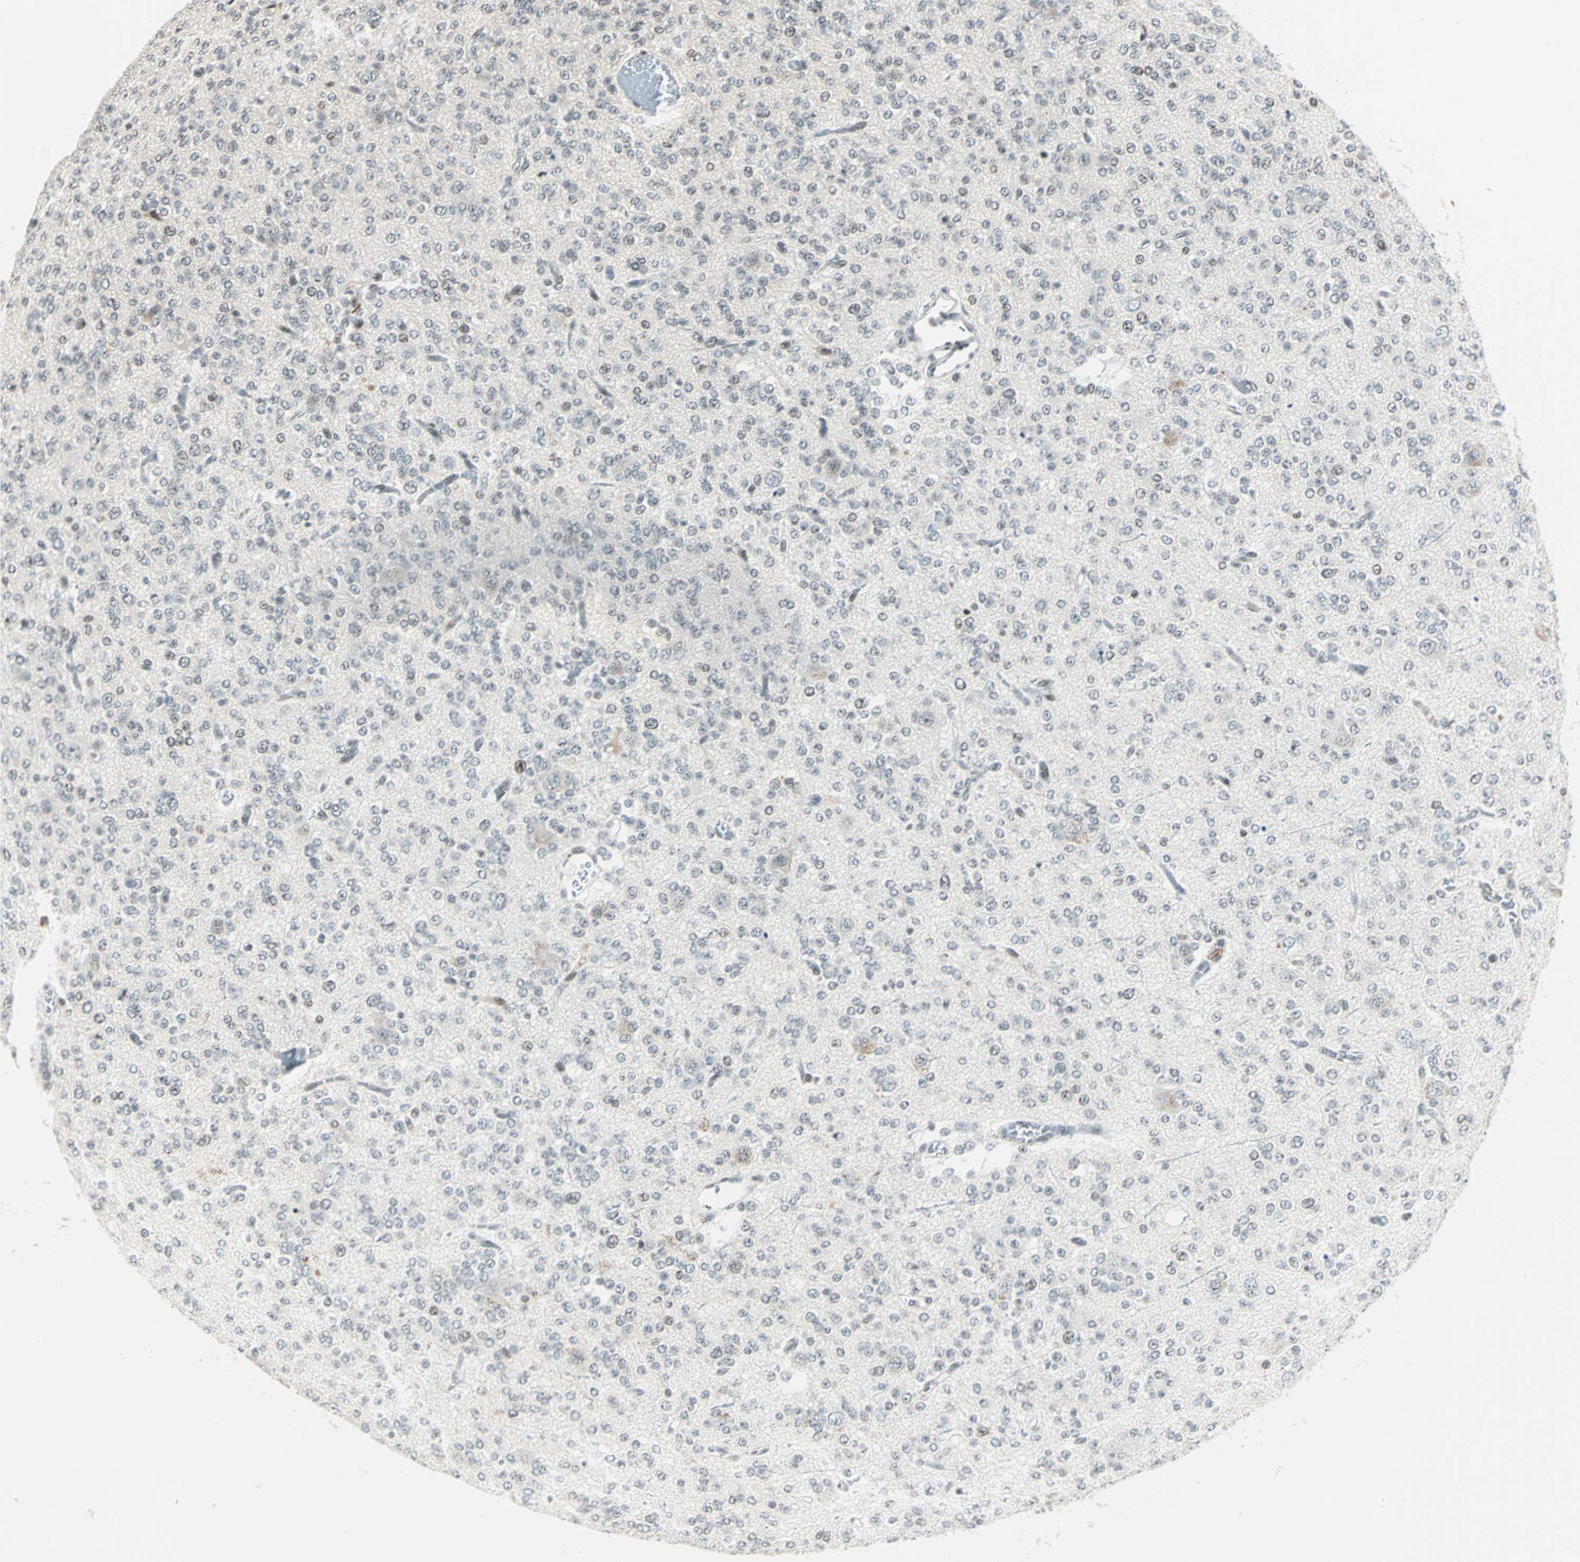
{"staining": {"intensity": "weak", "quantity": "<25%", "location": "nuclear"}, "tissue": "glioma", "cell_type": "Tumor cells", "image_type": "cancer", "snomed": [{"axis": "morphology", "description": "Glioma, malignant, Low grade"}, {"axis": "topography", "description": "Brain"}], "caption": "Immunohistochemistry histopathology image of glioma stained for a protein (brown), which reveals no expression in tumor cells.", "gene": "SIN3A", "patient": {"sex": "male", "age": 38}}